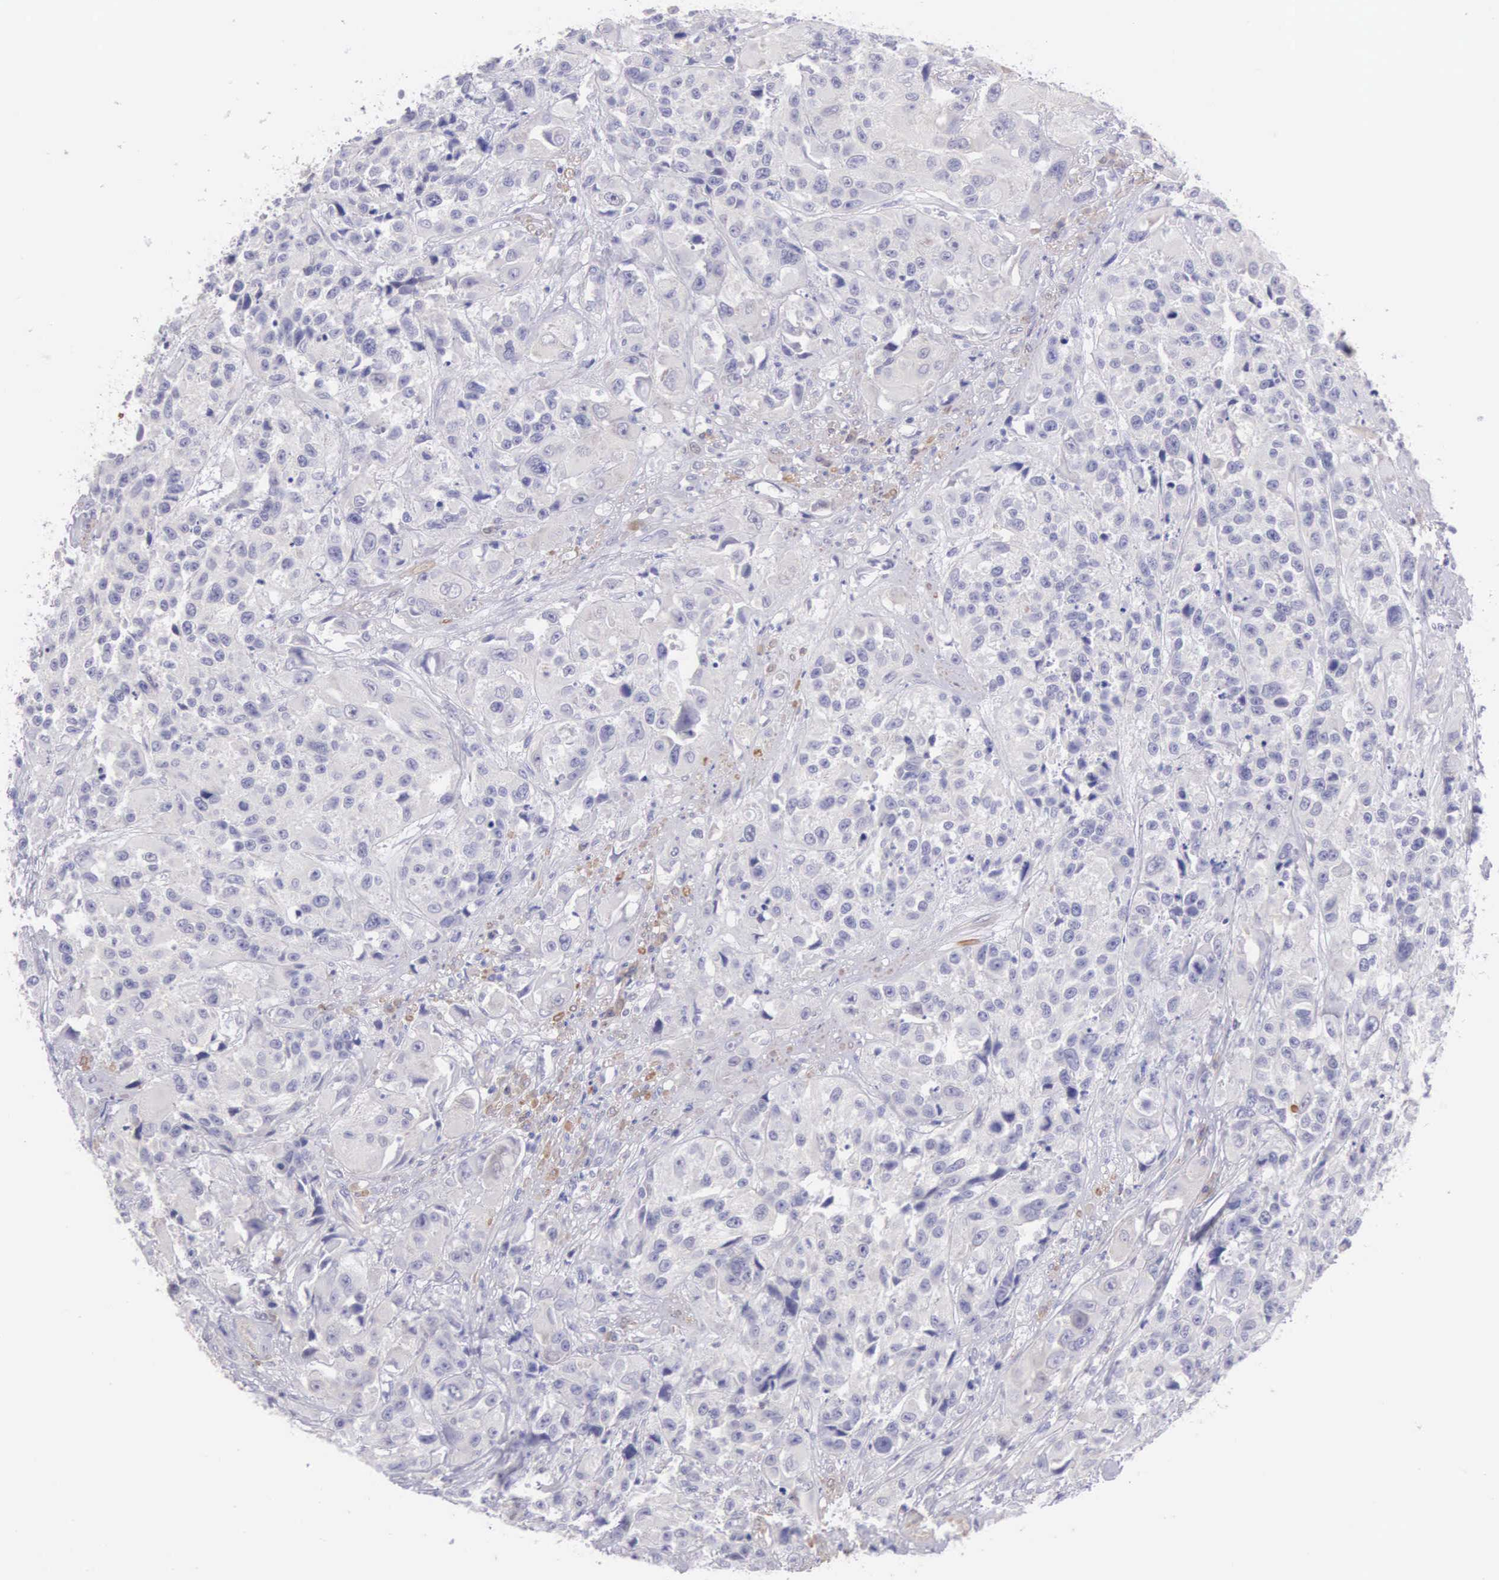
{"staining": {"intensity": "negative", "quantity": "none", "location": "none"}, "tissue": "urothelial cancer", "cell_type": "Tumor cells", "image_type": "cancer", "snomed": [{"axis": "morphology", "description": "Urothelial carcinoma, High grade"}, {"axis": "topography", "description": "Urinary bladder"}], "caption": "Tumor cells are negative for brown protein staining in urothelial cancer.", "gene": "ARFGAP3", "patient": {"sex": "female", "age": 81}}